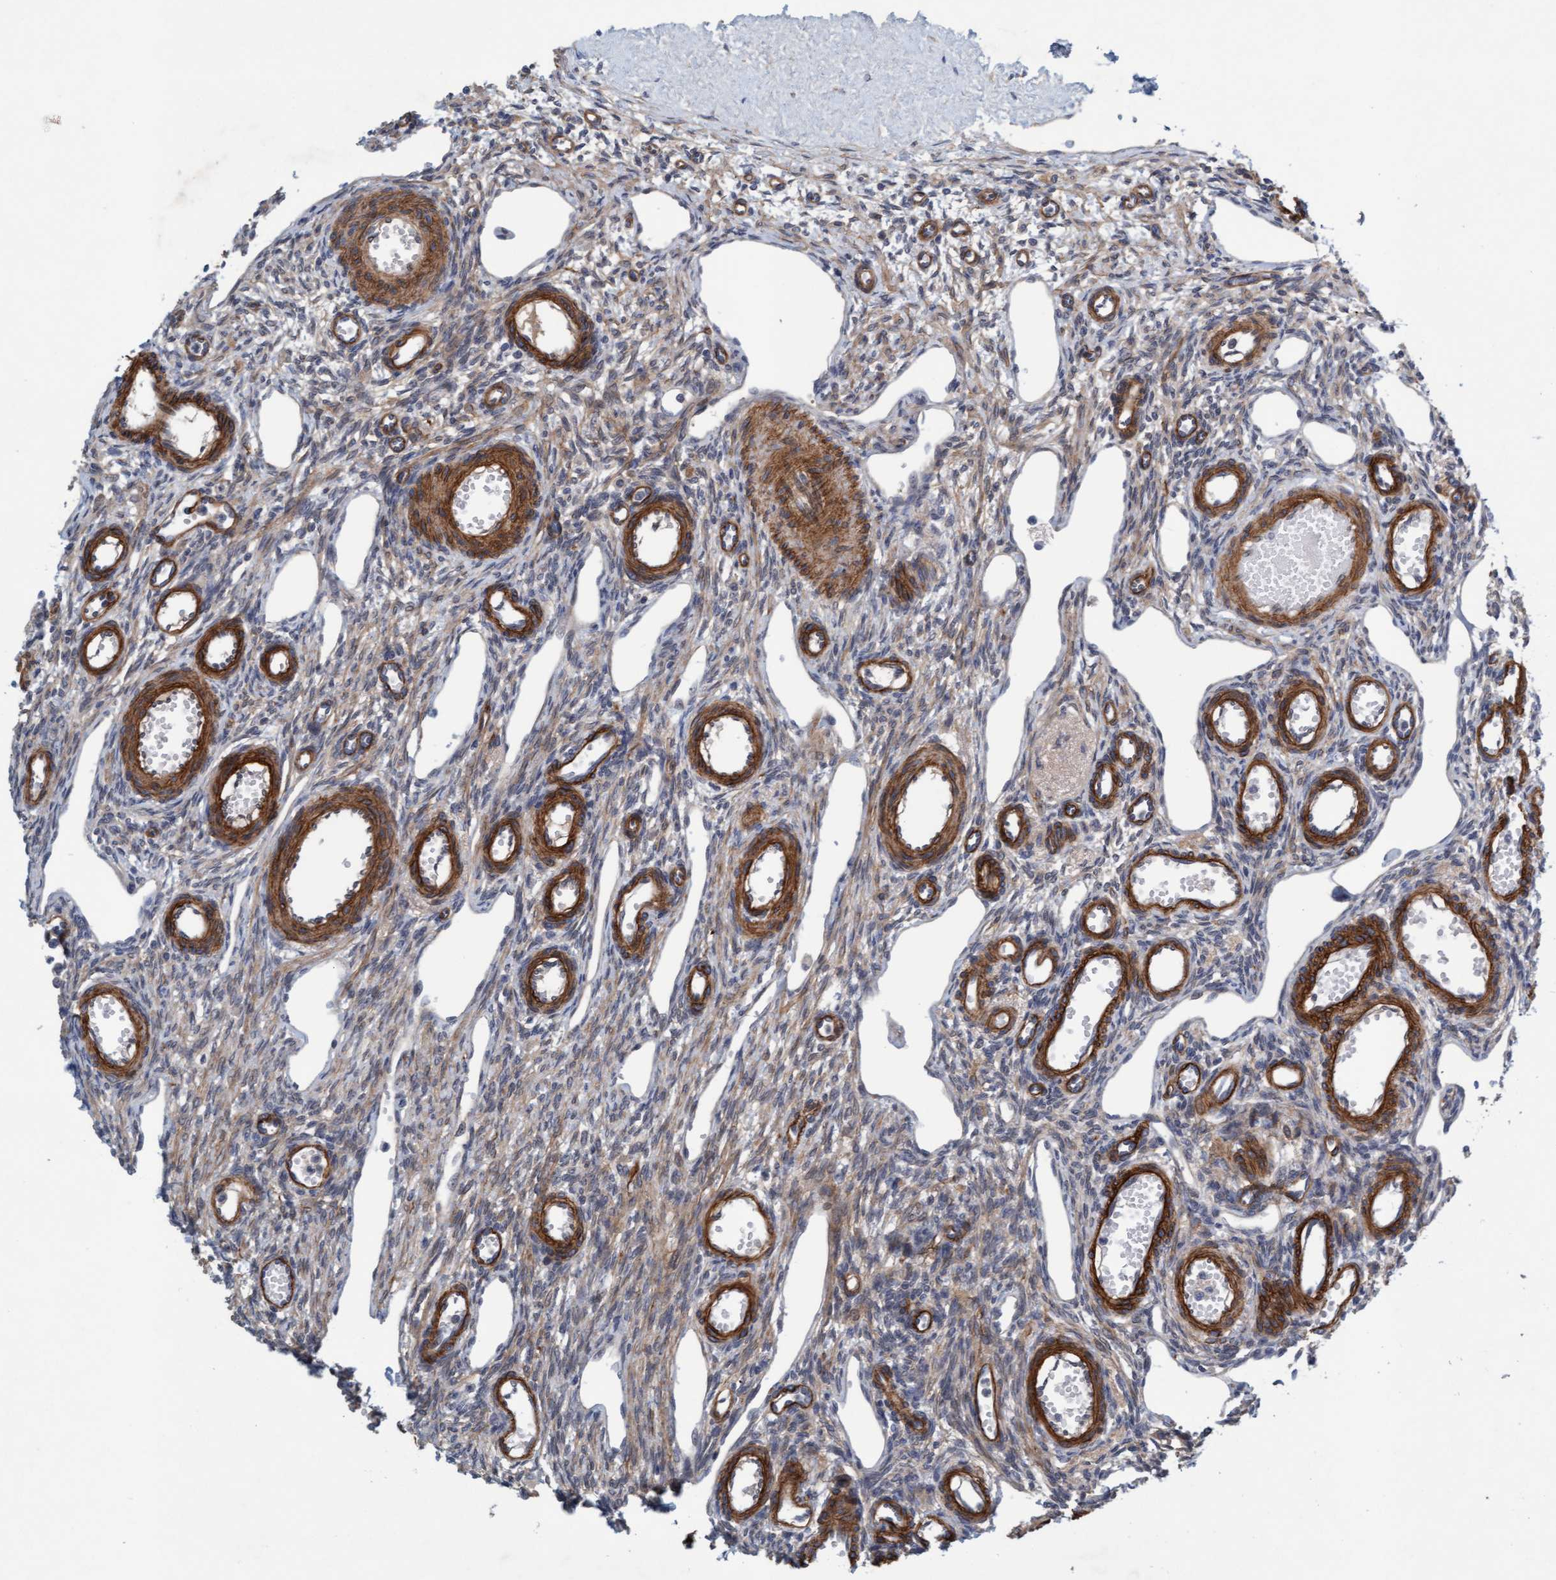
{"staining": {"intensity": "weak", "quantity": "<25%", "location": "cytoplasmic/membranous"}, "tissue": "ovary", "cell_type": "Ovarian stroma cells", "image_type": "normal", "snomed": [{"axis": "morphology", "description": "Normal tissue, NOS"}, {"axis": "topography", "description": "Ovary"}], "caption": "Immunohistochemistry (IHC) image of normal ovary: human ovary stained with DAB (3,3'-diaminobenzidine) reveals no significant protein staining in ovarian stroma cells.", "gene": "TSTD2", "patient": {"sex": "female", "age": 33}}